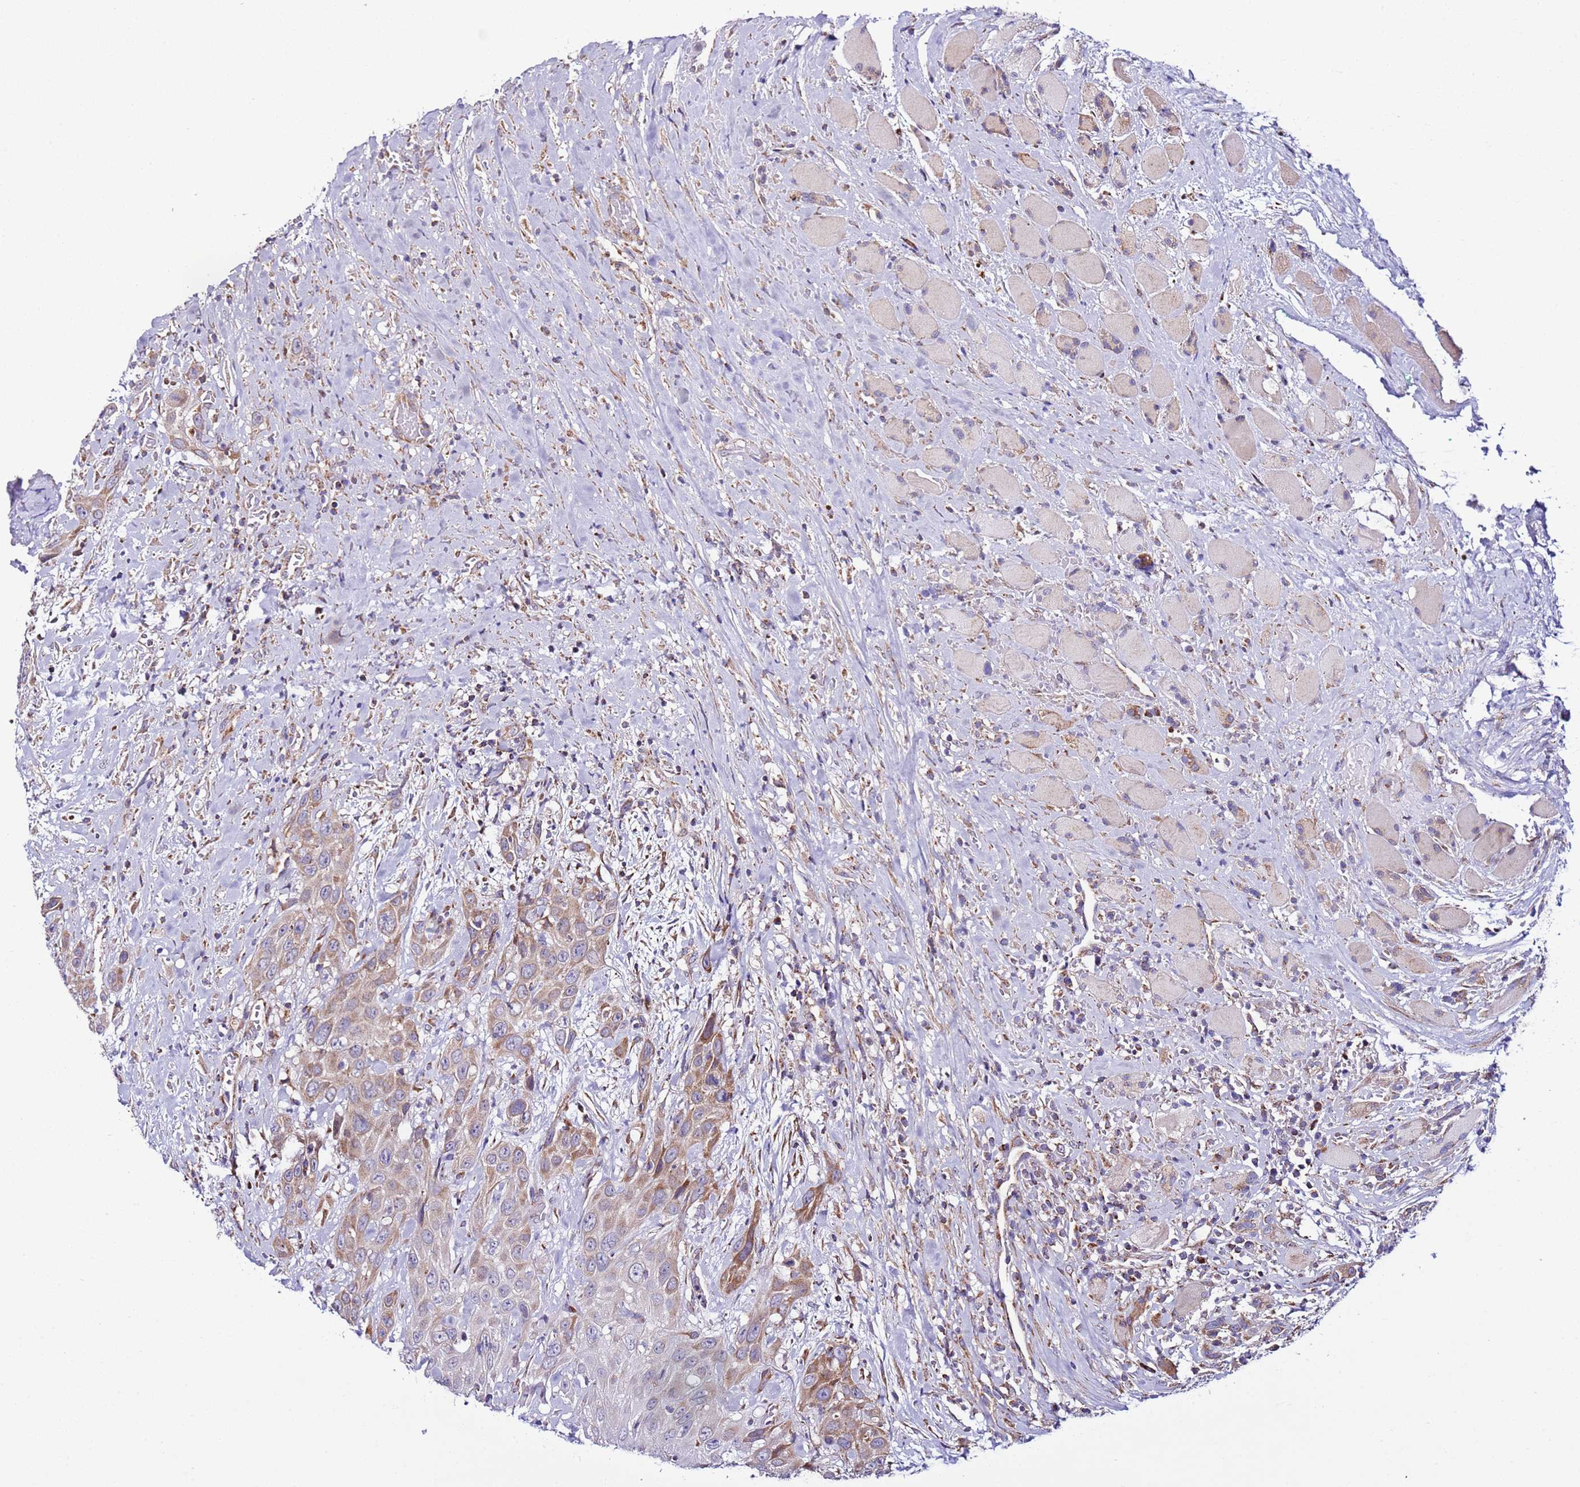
{"staining": {"intensity": "moderate", "quantity": "<25%", "location": "cytoplasmic/membranous"}, "tissue": "head and neck cancer", "cell_type": "Tumor cells", "image_type": "cancer", "snomed": [{"axis": "morphology", "description": "Squamous cell carcinoma, NOS"}, {"axis": "topography", "description": "Head-Neck"}], "caption": "A high-resolution histopathology image shows immunohistochemistry staining of head and neck squamous cell carcinoma, which demonstrates moderate cytoplasmic/membranous expression in about <25% of tumor cells.", "gene": "AHI1", "patient": {"sex": "male", "age": 81}}